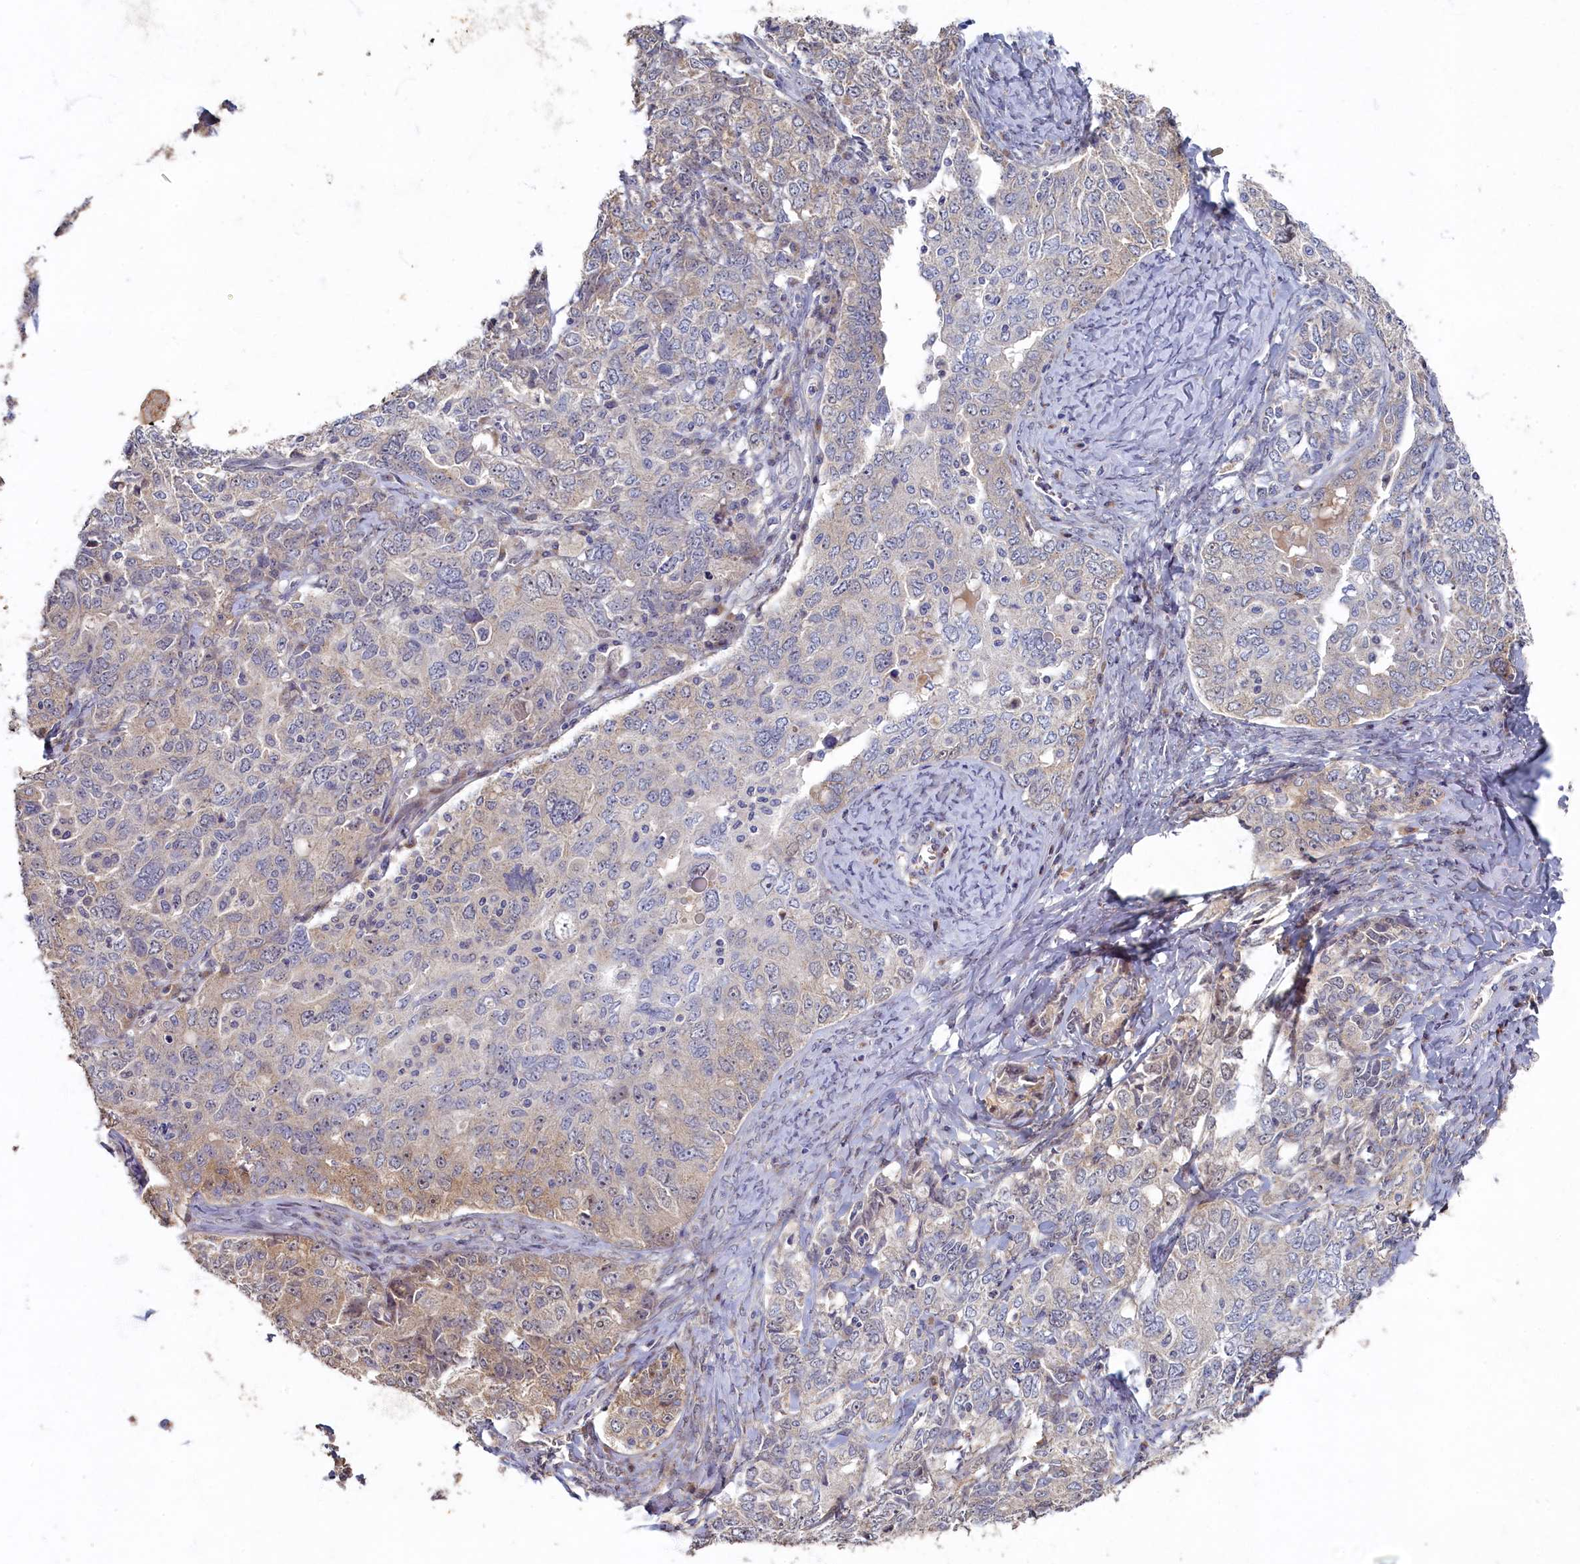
{"staining": {"intensity": "weak", "quantity": "<25%", "location": "cytoplasmic/membranous"}, "tissue": "ovarian cancer", "cell_type": "Tumor cells", "image_type": "cancer", "snomed": [{"axis": "morphology", "description": "Carcinoma, endometroid"}, {"axis": "topography", "description": "Ovary"}], "caption": "The IHC image has no significant staining in tumor cells of ovarian endometroid carcinoma tissue.", "gene": "HUNK", "patient": {"sex": "female", "age": 62}}